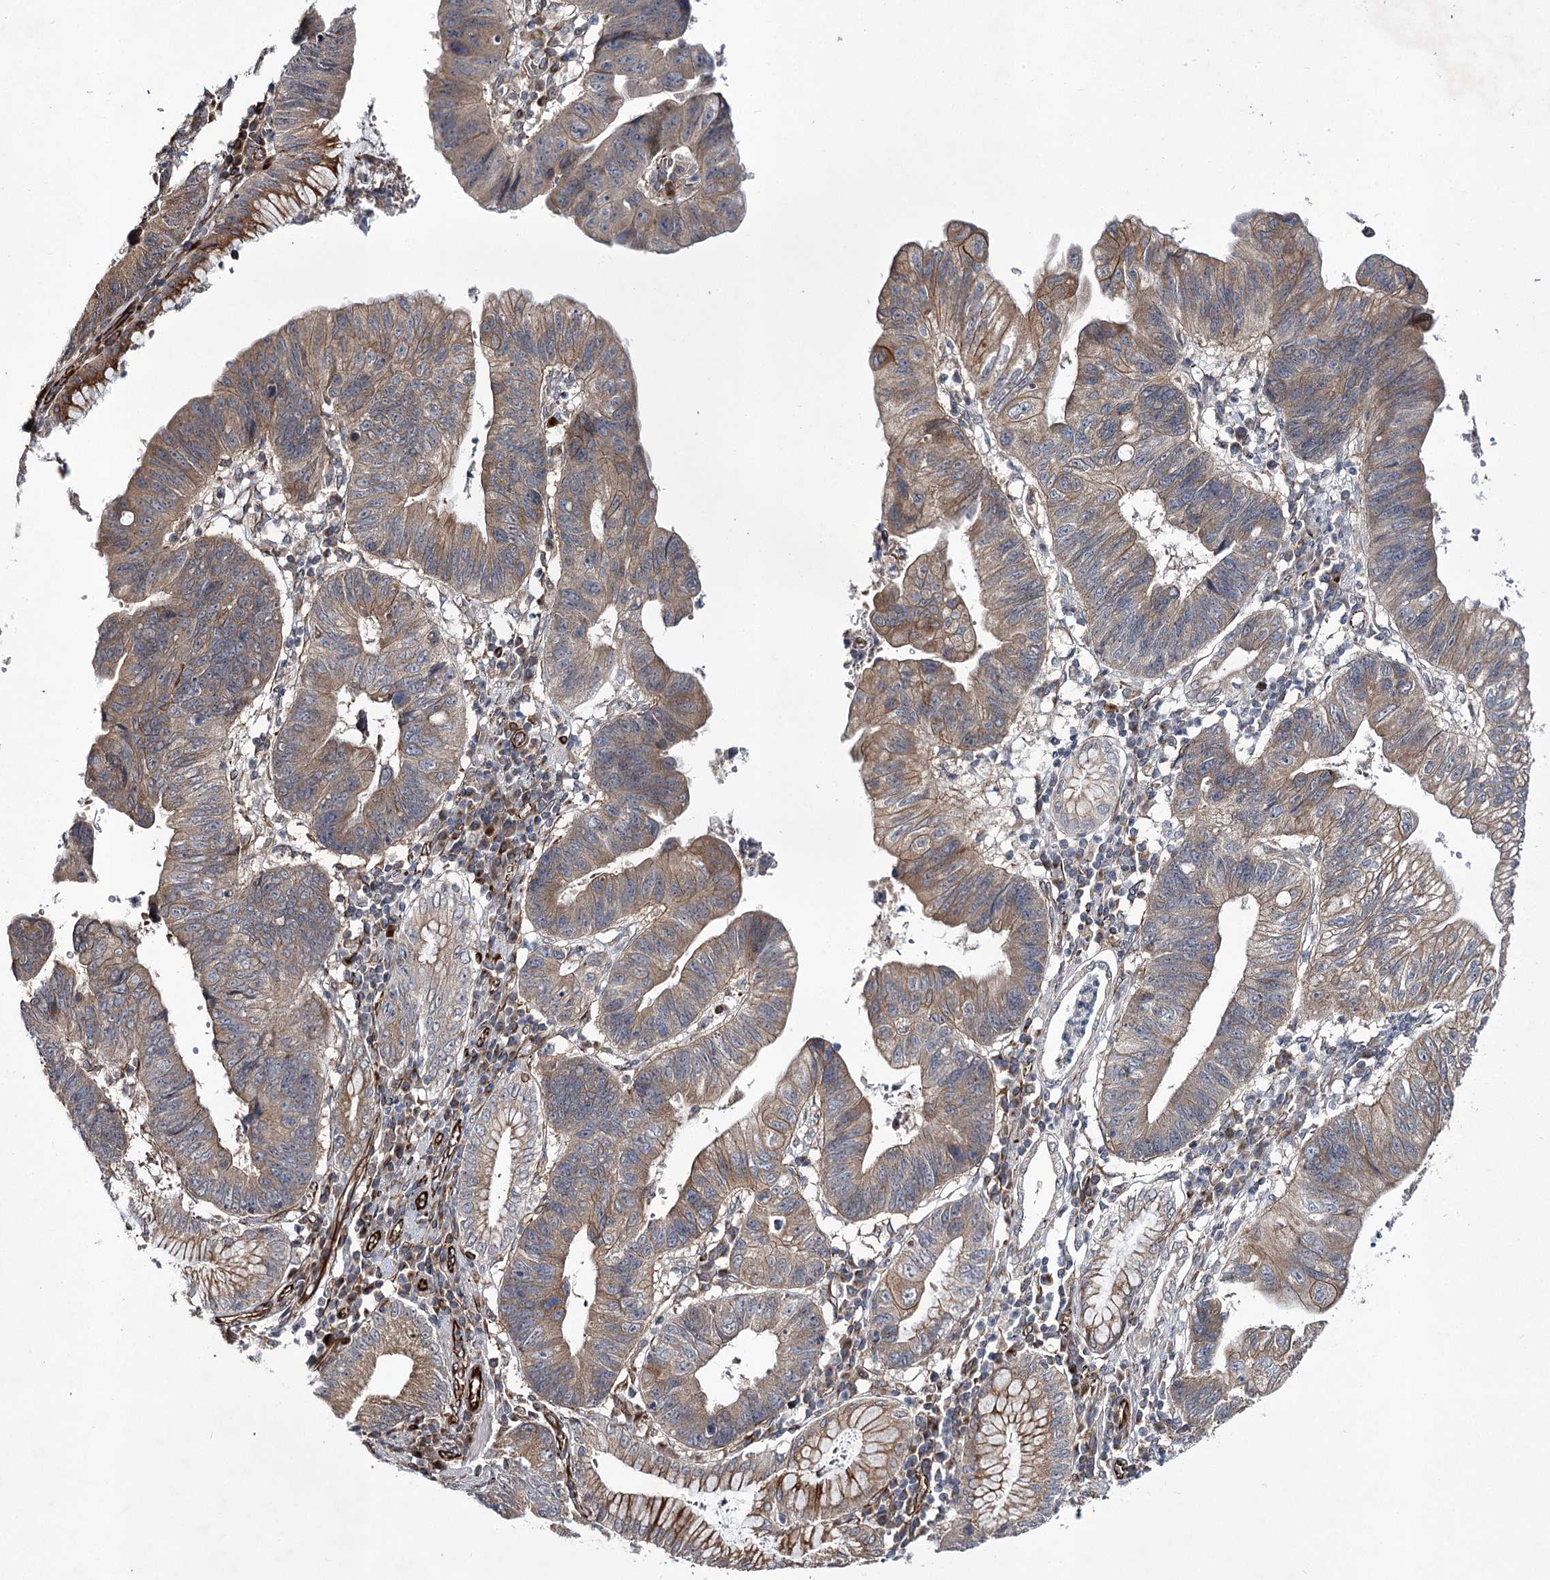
{"staining": {"intensity": "weak", "quantity": ">75%", "location": "cytoplasmic/membranous"}, "tissue": "stomach cancer", "cell_type": "Tumor cells", "image_type": "cancer", "snomed": [{"axis": "morphology", "description": "Adenocarcinoma, NOS"}, {"axis": "topography", "description": "Stomach"}], "caption": "Immunohistochemical staining of stomach cancer demonstrates low levels of weak cytoplasmic/membranous protein positivity in approximately >75% of tumor cells. The protein of interest is stained brown, and the nuclei are stained in blue (DAB IHC with brightfield microscopy, high magnification).", "gene": "DPEP2", "patient": {"sex": "male", "age": 59}}